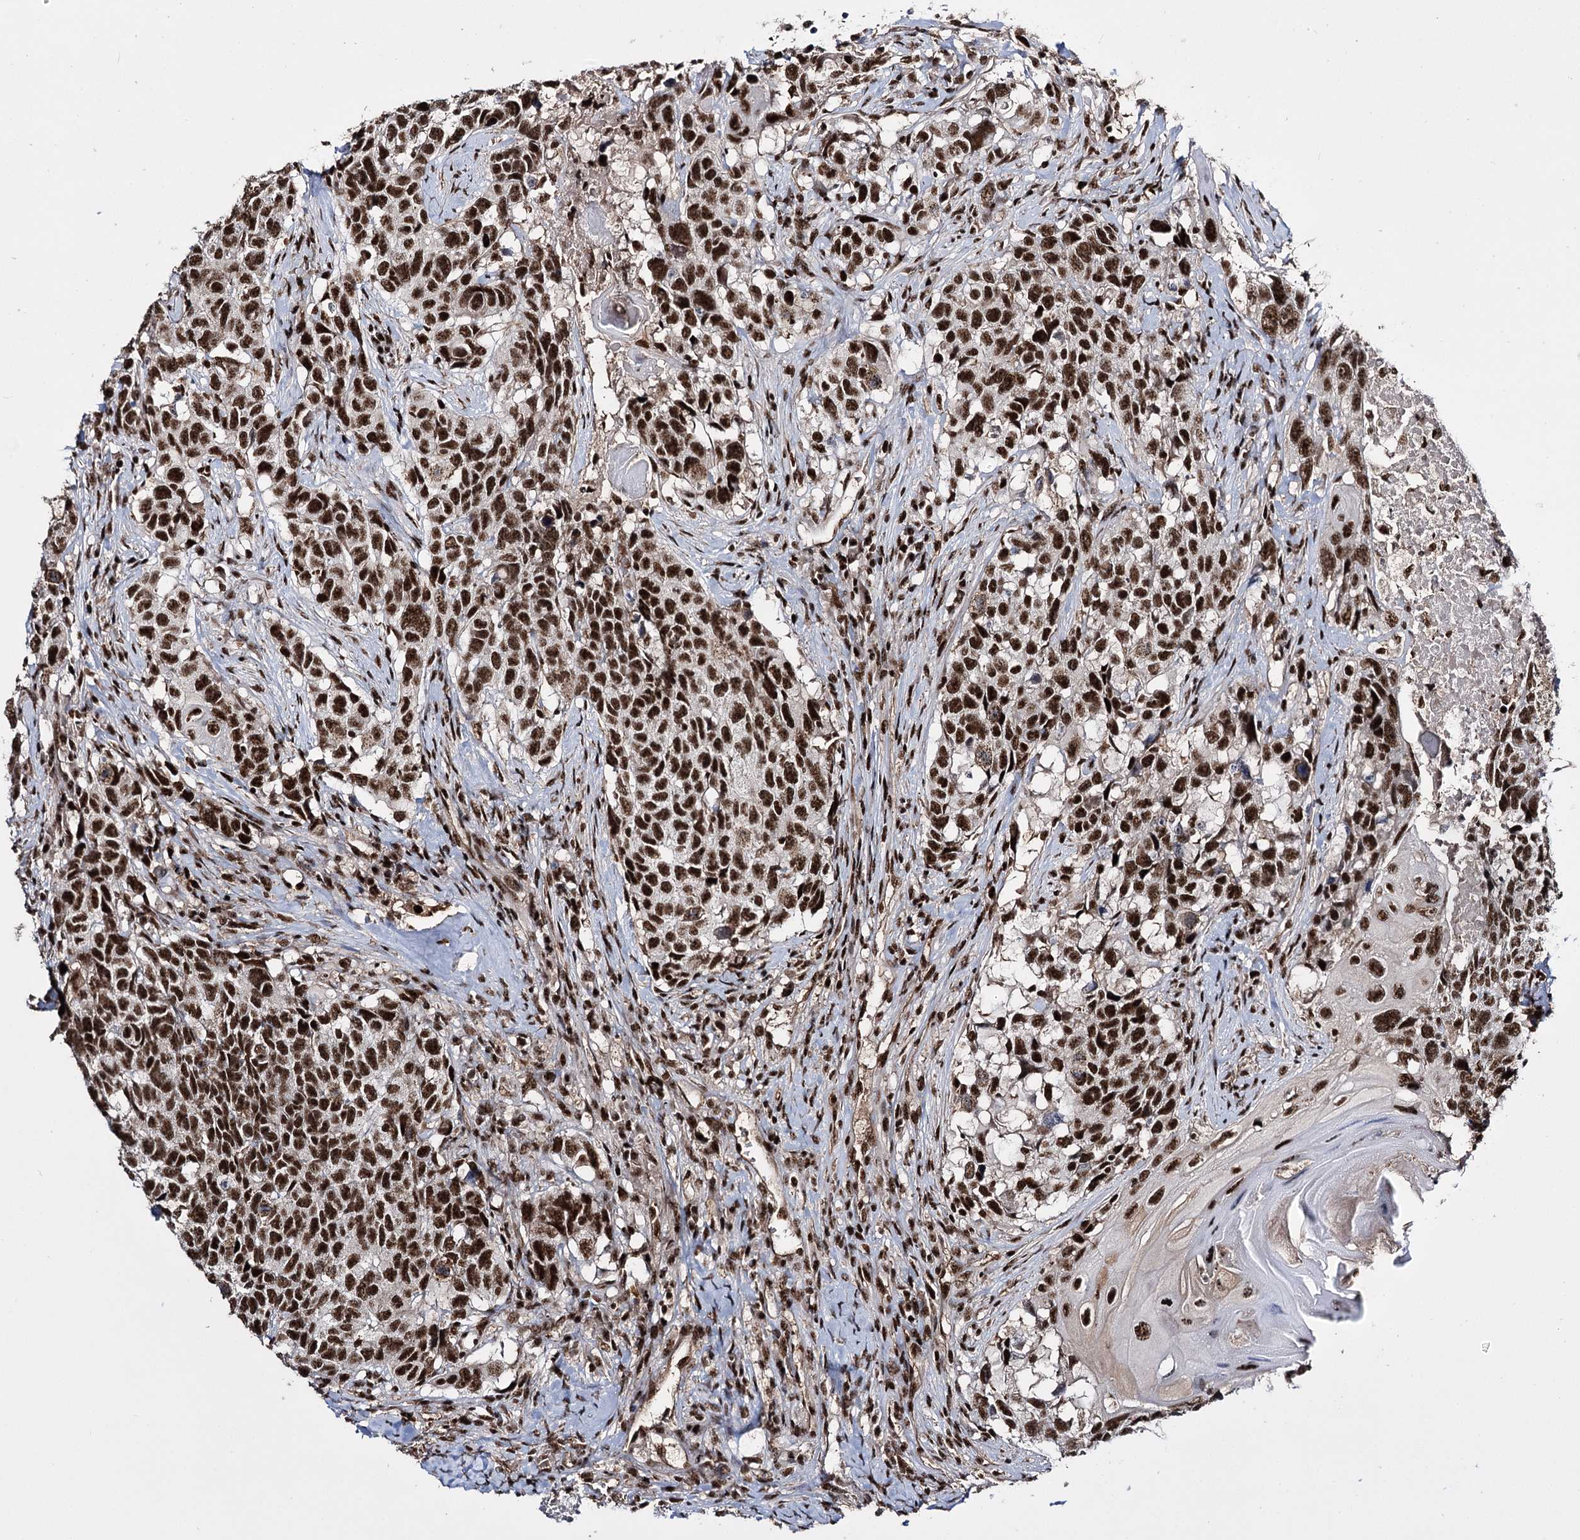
{"staining": {"intensity": "strong", "quantity": ">75%", "location": "nuclear"}, "tissue": "head and neck cancer", "cell_type": "Tumor cells", "image_type": "cancer", "snomed": [{"axis": "morphology", "description": "Squamous cell carcinoma, NOS"}, {"axis": "topography", "description": "Head-Neck"}], "caption": "Head and neck squamous cell carcinoma stained with DAB immunohistochemistry (IHC) demonstrates high levels of strong nuclear expression in about >75% of tumor cells. The staining is performed using DAB brown chromogen to label protein expression. The nuclei are counter-stained blue using hematoxylin.", "gene": "PRPF40A", "patient": {"sex": "male", "age": 66}}